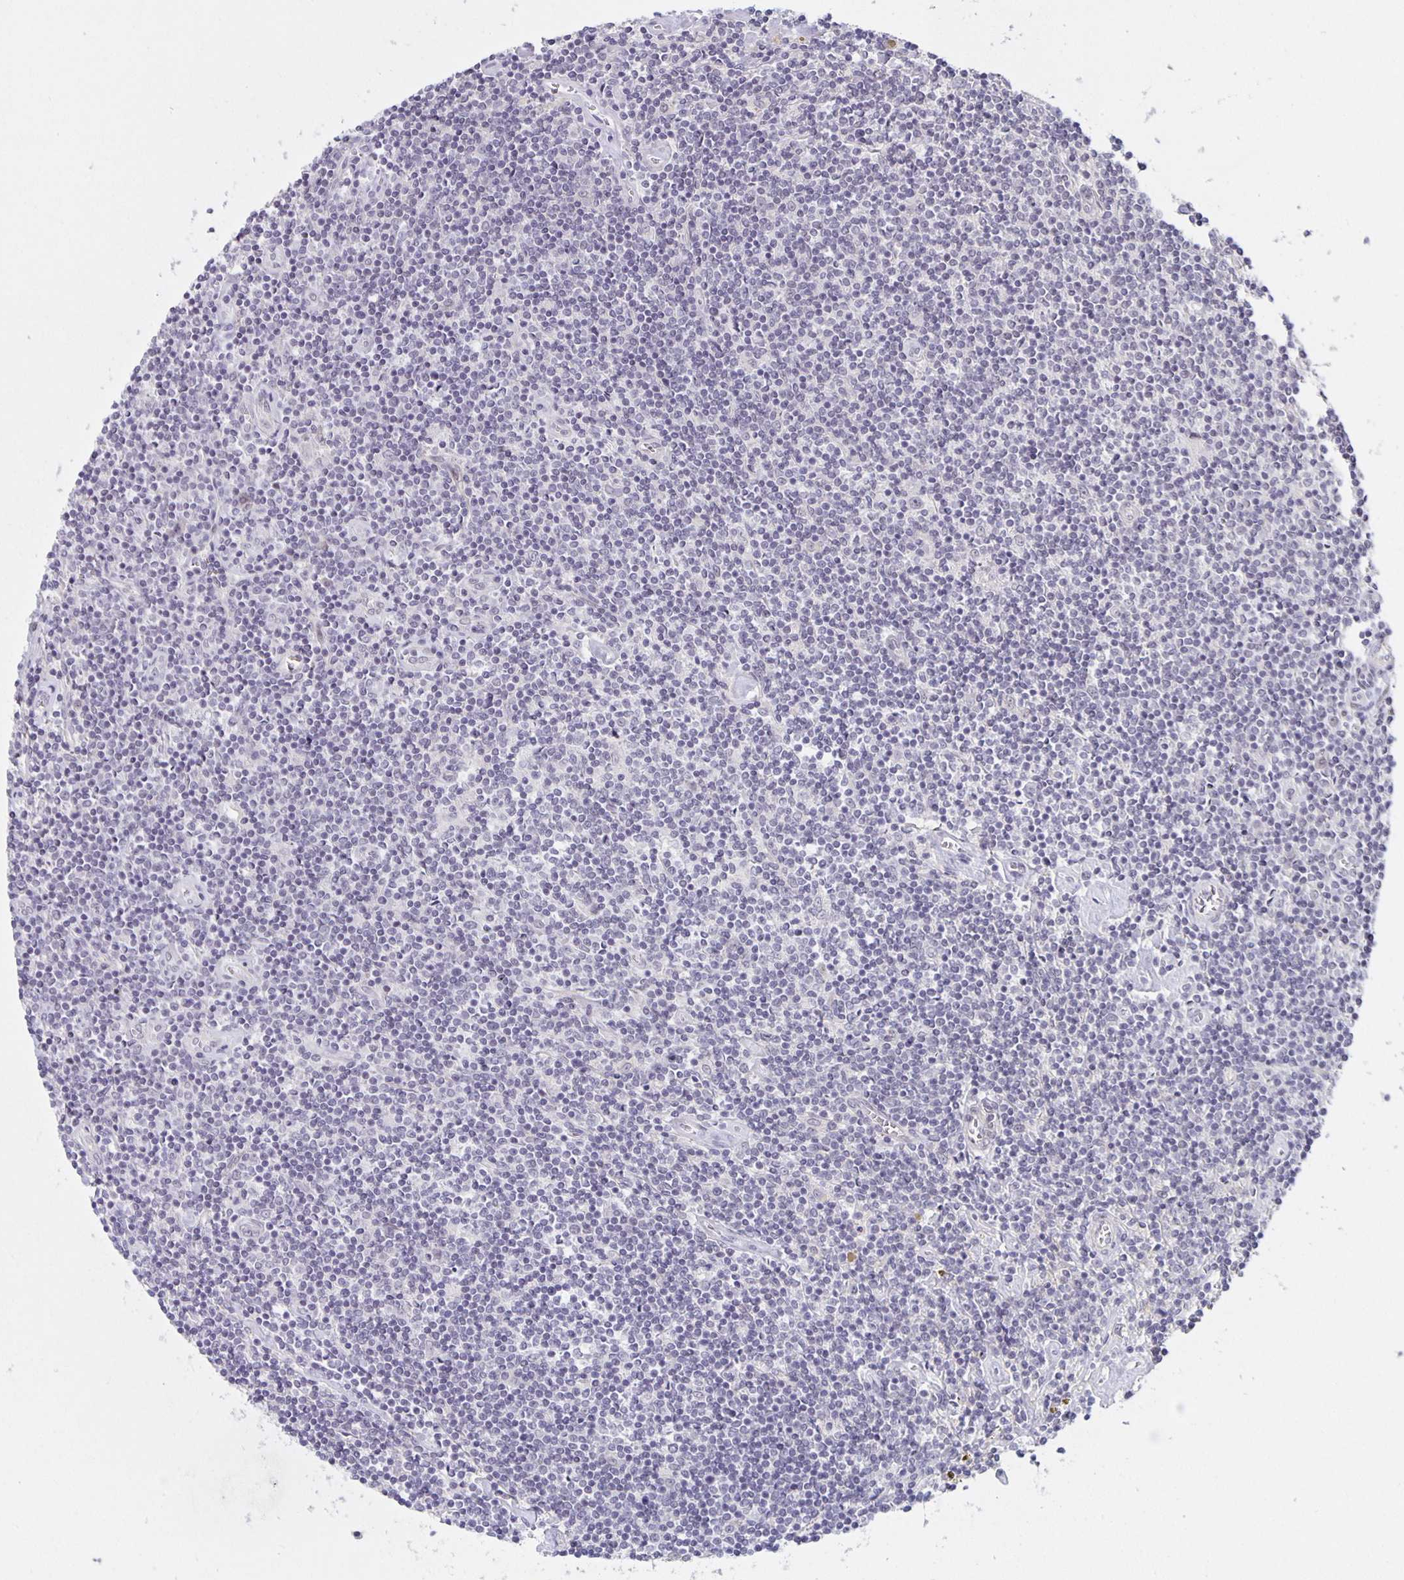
{"staining": {"intensity": "negative", "quantity": "none", "location": "none"}, "tissue": "lymphoma", "cell_type": "Tumor cells", "image_type": "cancer", "snomed": [{"axis": "morphology", "description": "Hodgkin's disease, NOS"}, {"axis": "topography", "description": "Lymph node"}], "caption": "Protein analysis of lymphoma exhibits no significant positivity in tumor cells.", "gene": "ARVCF", "patient": {"sex": "male", "age": 40}}